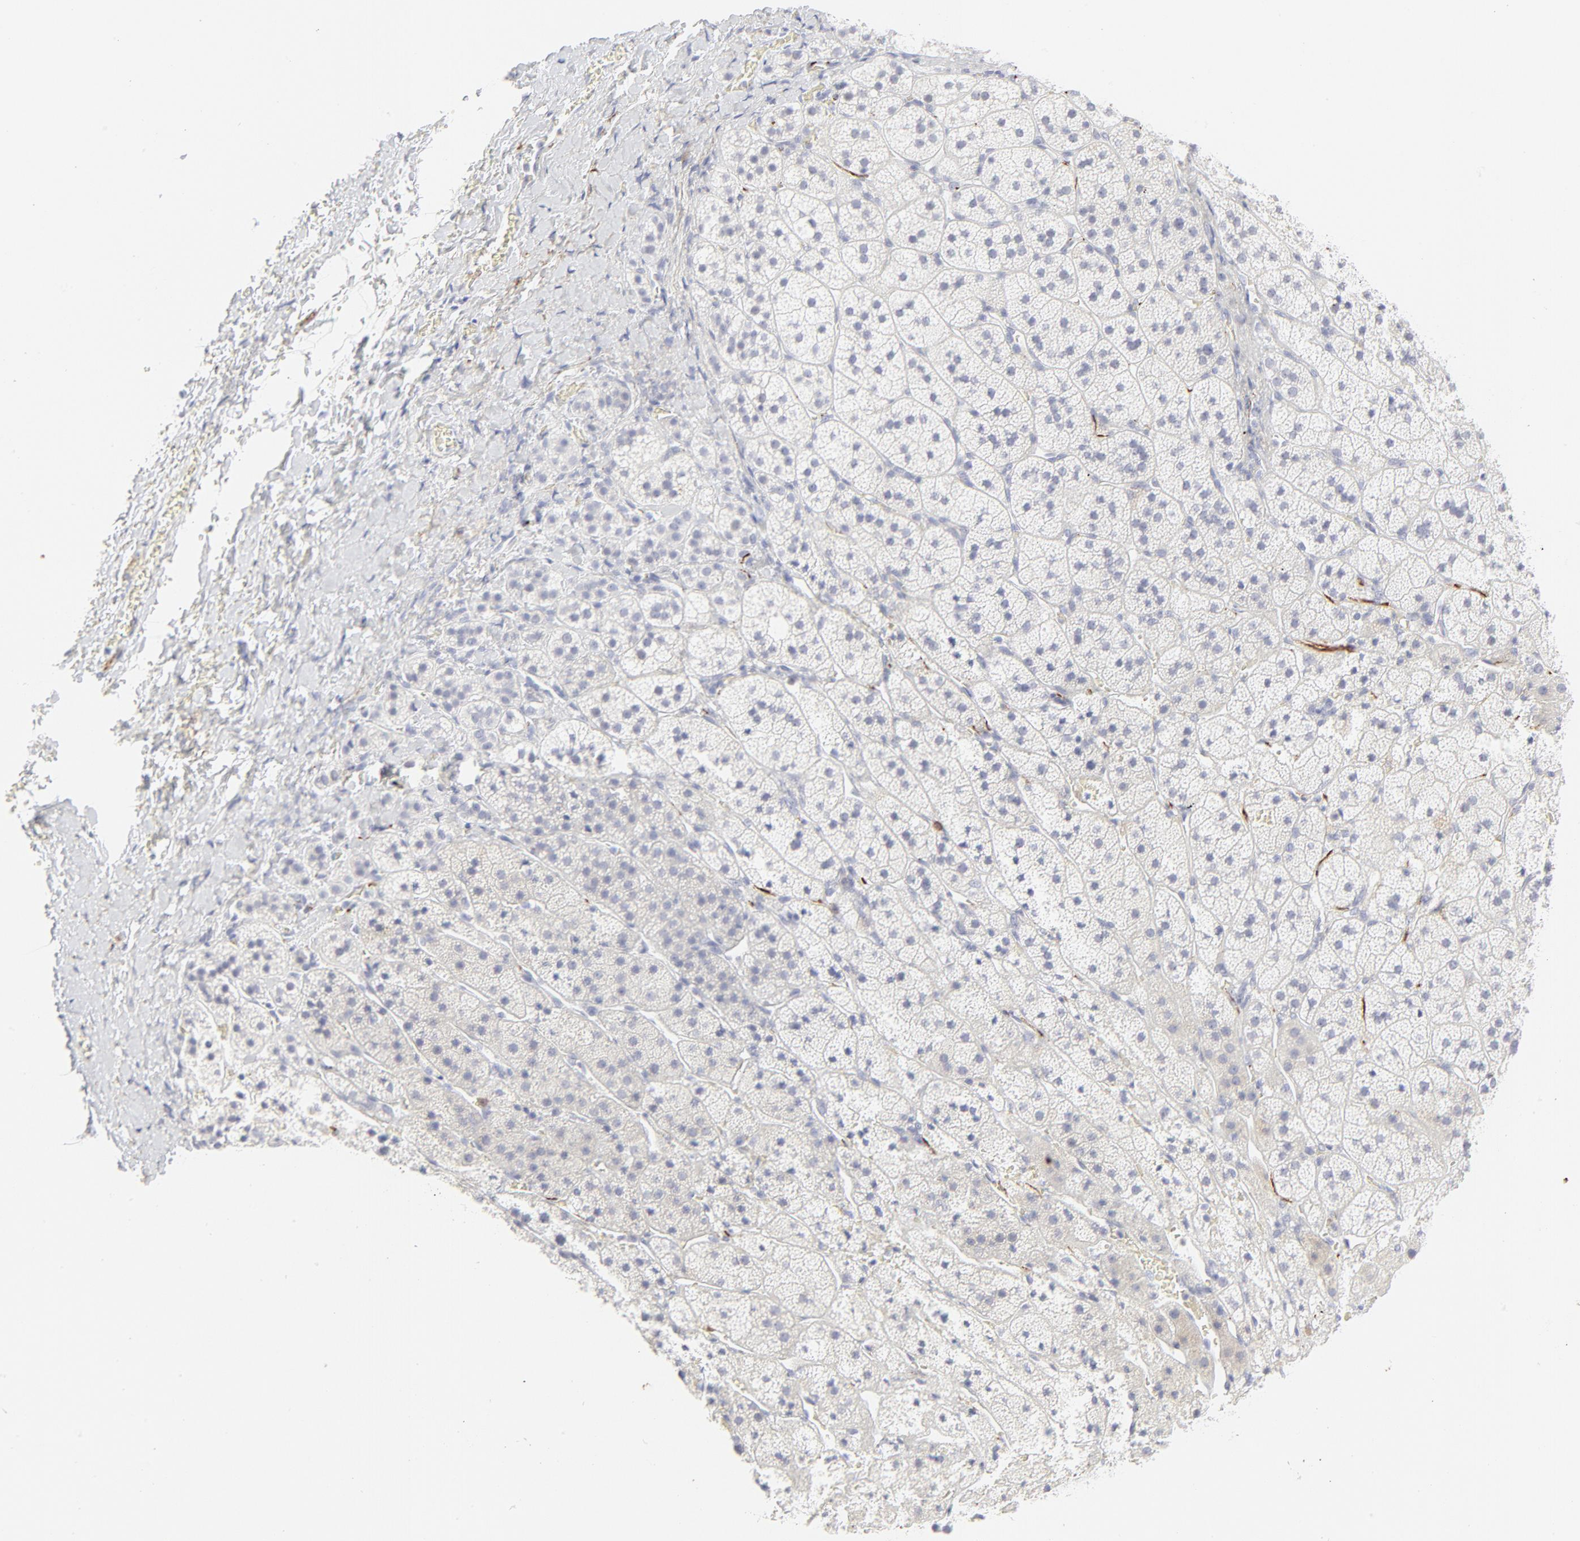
{"staining": {"intensity": "negative", "quantity": "none", "location": "none"}, "tissue": "adrenal gland", "cell_type": "Glandular cells", "image_type": "normal", "snomed": [{"axis": "morphology", "description": "Normal tissue, NOS"}, {"axis": "topography", "description": "Adrenal gland"}], "caption": "Micrograph shows no protein staining in glandular cells of unremarkable adrenal gland.", "gene": "CCR7", "patient": {"sex": "female", "age": 44}}